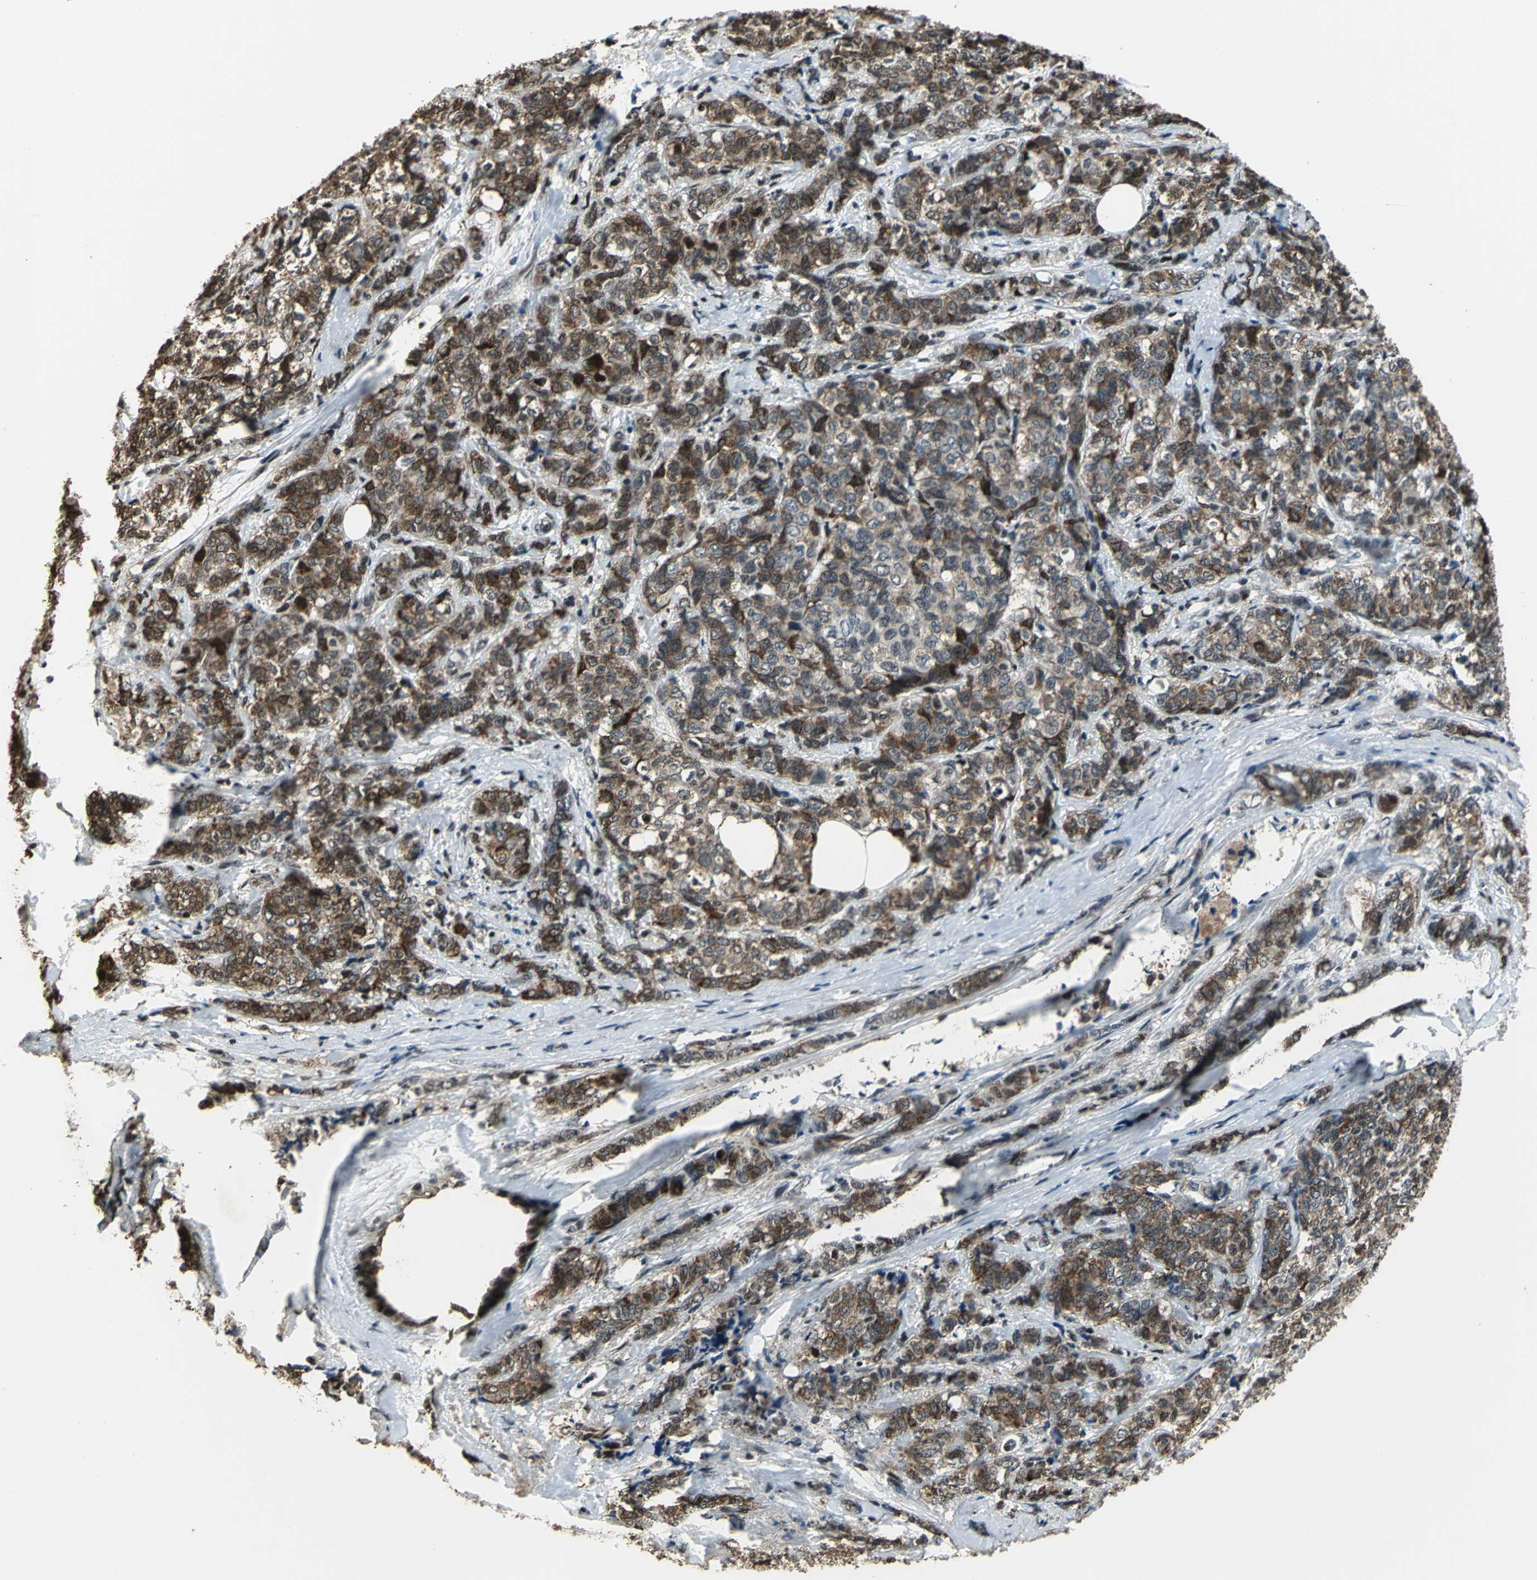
{"staining": {"intensity": "moderate", "quantity": ">75%", "location": "cytoplasmic/membranous,nuclear"}, "tissue": "breast cancer", "cell_type": "Tumor cells", "image_type": "cancer", "snomed": [{"axis": "morphology", "description": "Lobular carcinoma"}, {"axis": "topography", "description": "Breast"}], "caption": "A medium amount of moderate cytoplasmic/membranous and nuclear positivity is seen in about >75% of tumor cells in breast cancer tissue.", "gene": "MIS18BP1", "patient": {"sex": "female", "age": 60}}